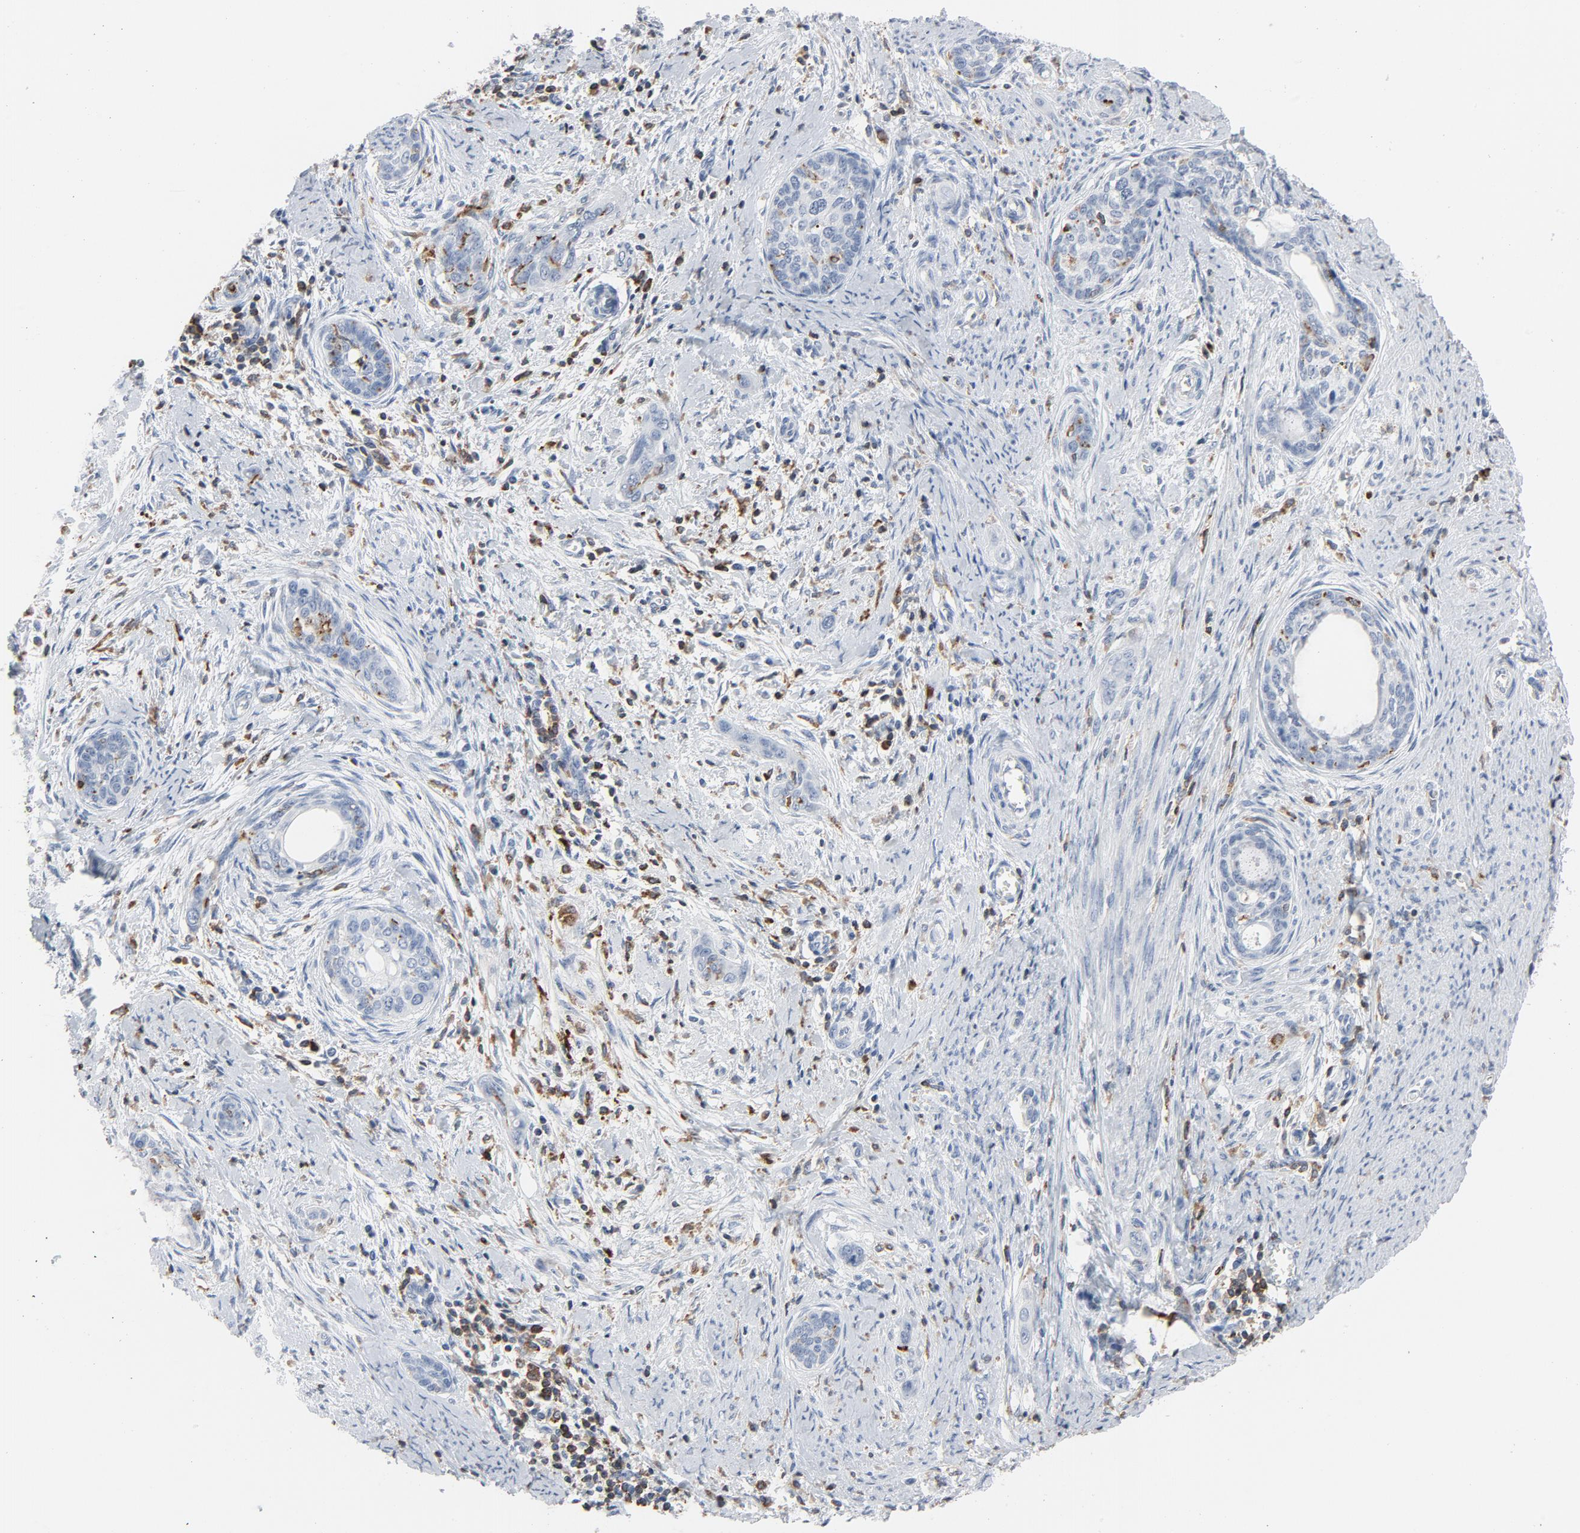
{"staining": {"intensity": "negative", "quantity": "none", "location": "none"}, "tissue": "cervical cancer", "cell_type": "Tumor cells", "image_type": "cancer", "snomed": [{"axis": "morphology", "description": "Squamous cell carcinoma, NOS"}, {"axis": "topography", "description": "Cervix"}], "caption": "Immunohistochemistry (IHC) histopathology image of cervical cancer (squamous cell carcinoma) stained for a protein (brown), which exhibits no staining in tumor cells. (Brightfield microscopy of DAB immunohistochemistry at high magnification).", "gene": "LCP2", "patient": {"sex": "female", "age": 33}}